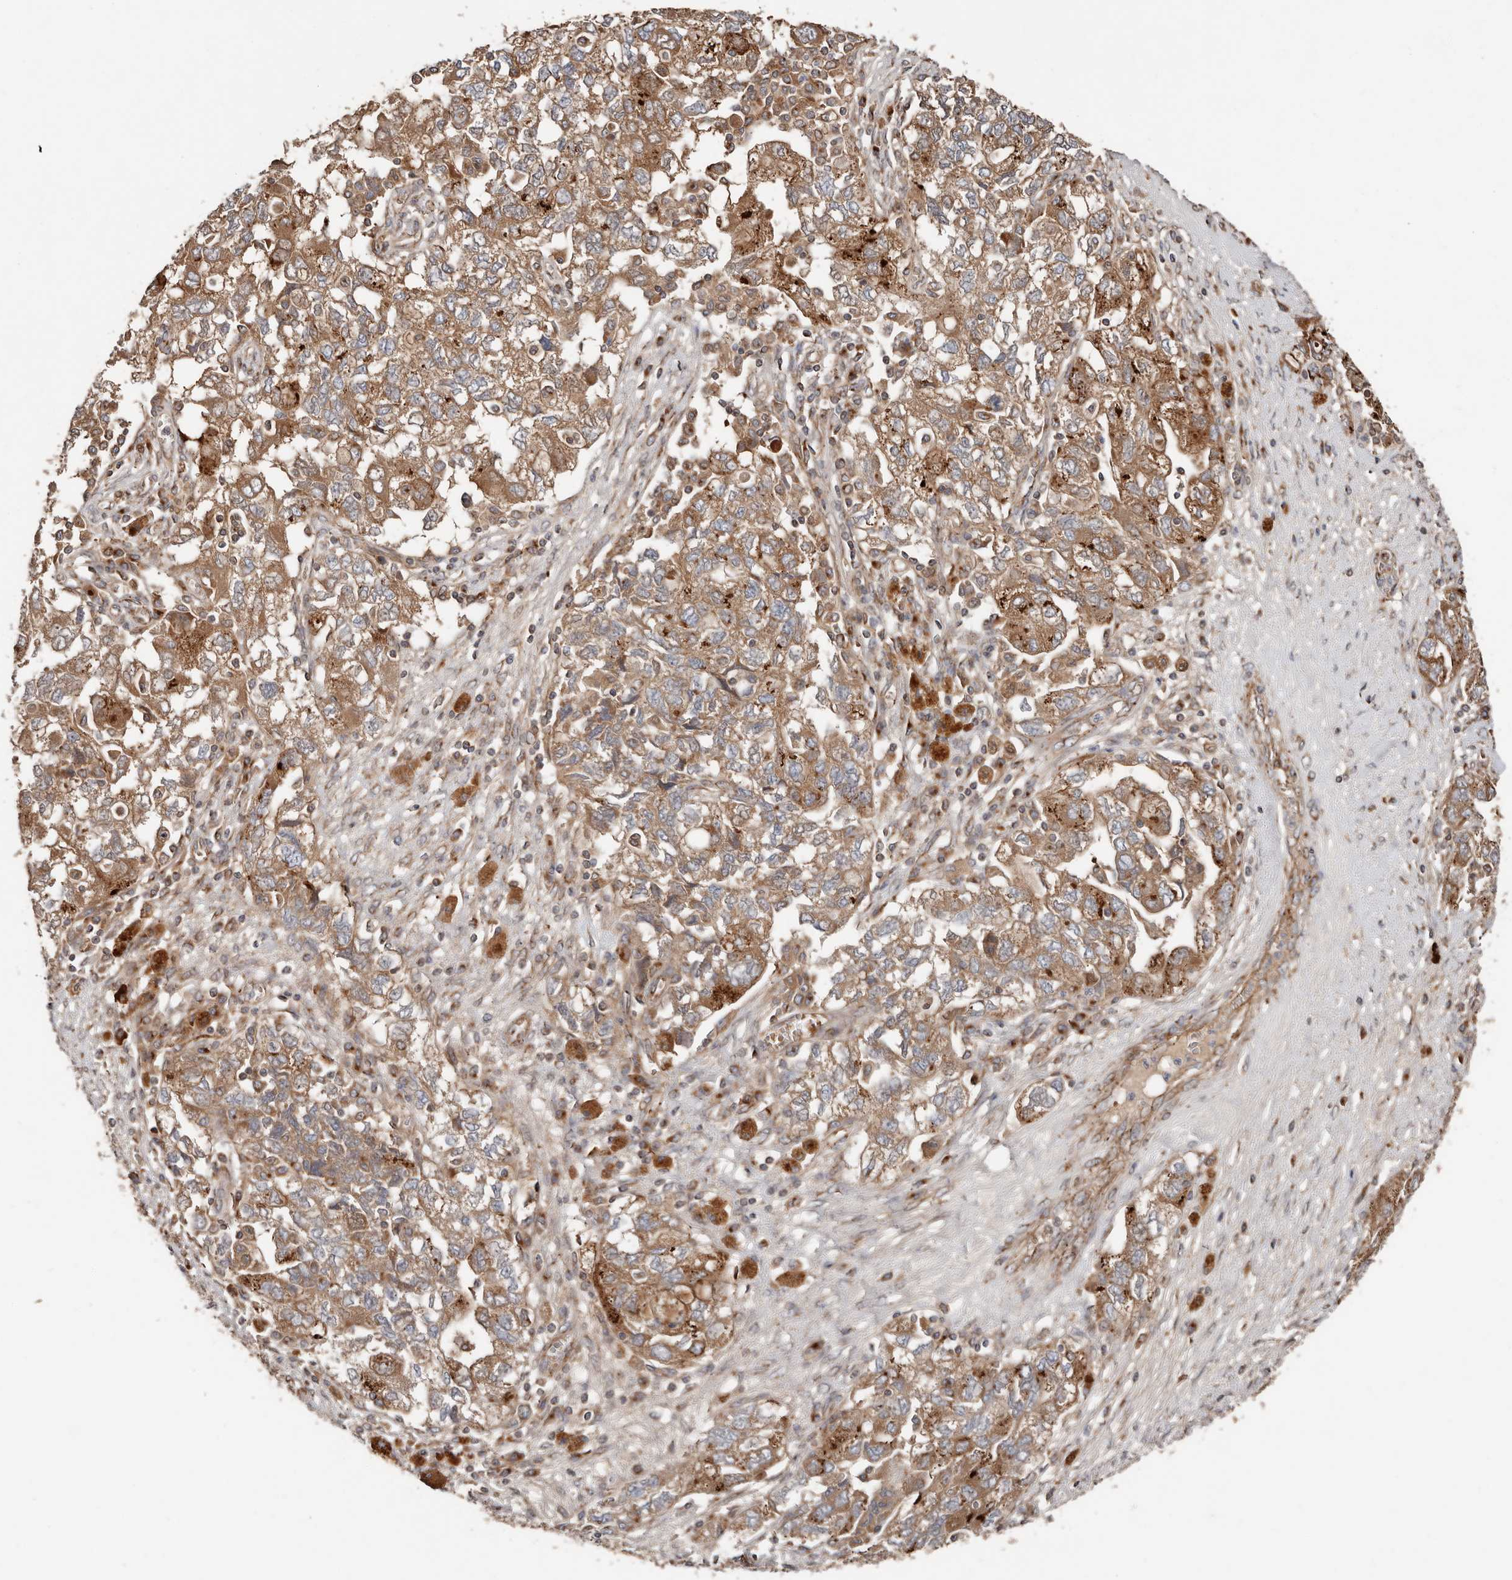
{"staining": {"intensity": "moderate", "quantity": ">75%", "location": "cytoplasmic/membranous"}, "tissue": "ovarian cancer", "cell_type": "Tumor cells", "image_type": "cancer", "snomed": [{"axis": "morphology", "description": "Carcinoma, NOS"}, {"axis": "morphology", "description": "Cystadenocarcinoma, serous, NOS"}, {"axis": "topography", "description": "Ovary"}], "caption": "Ovarian cancer (serous cystadenocarcinoma) was stained to show a protein in brown. There is medium levels of moderate cytoplasmic/membranous expression in approximately >75% of tumor cells. (IHC, brightfield microscopy, high magnification).", "gene": "COG1", "patient": {"sex": "female", "age": 69}}